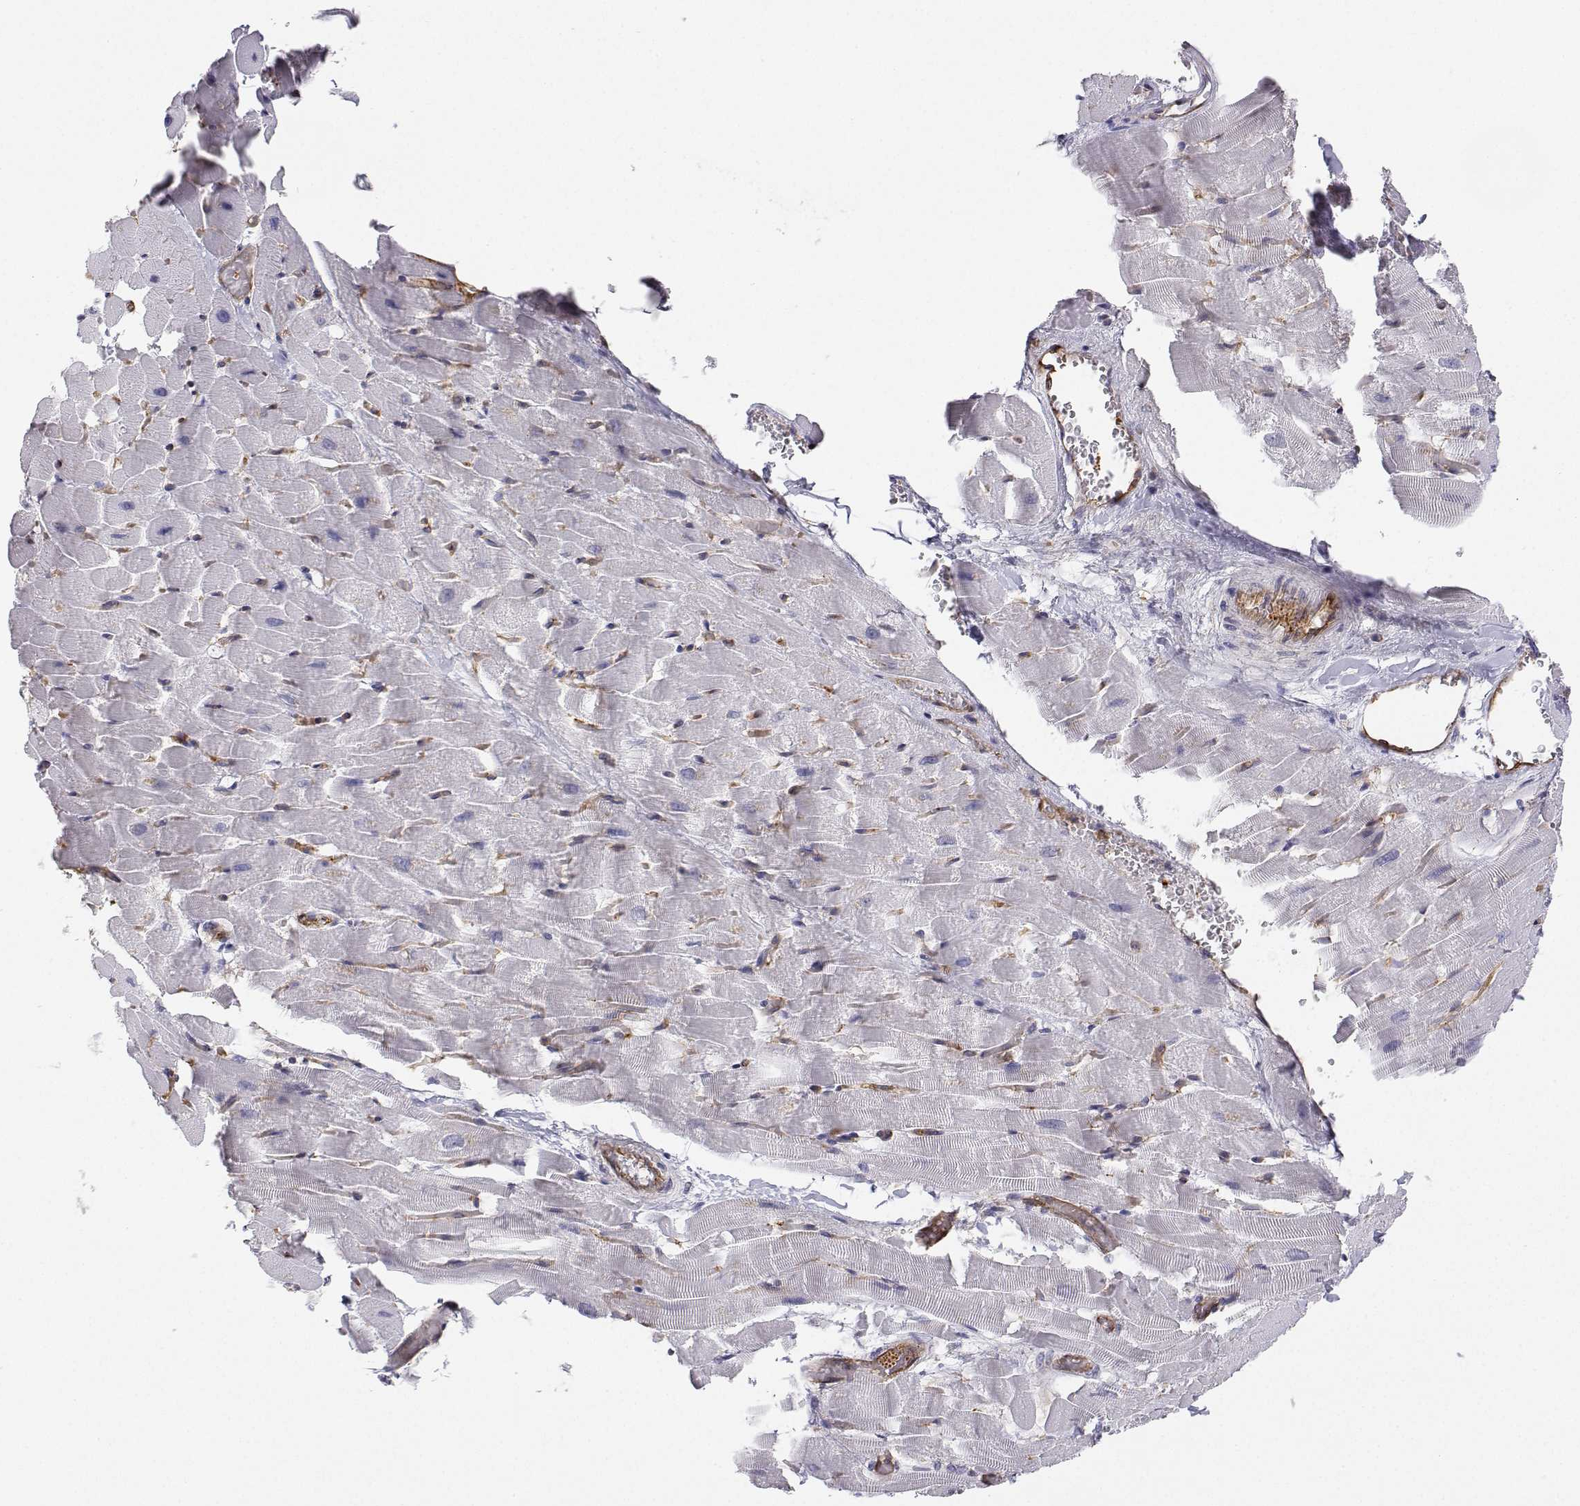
{"staining": {"intensity": "negative", "quantity": "none", "location": "none"}, "tissue": "heart muscle", "cell_type": "Cardiomyocytes", "image_type": "normal", "snomed": [{"axis": "morphology", "description": "Normal tissue, NOS"}, {"axis": "topography", "description": "Heart"}], "caption": "The histopathology image displays no significant expression in cardiomyocytes of heart muscle.", "gene": "MYH9", "patient": {"sex": "male", "age": 37}}